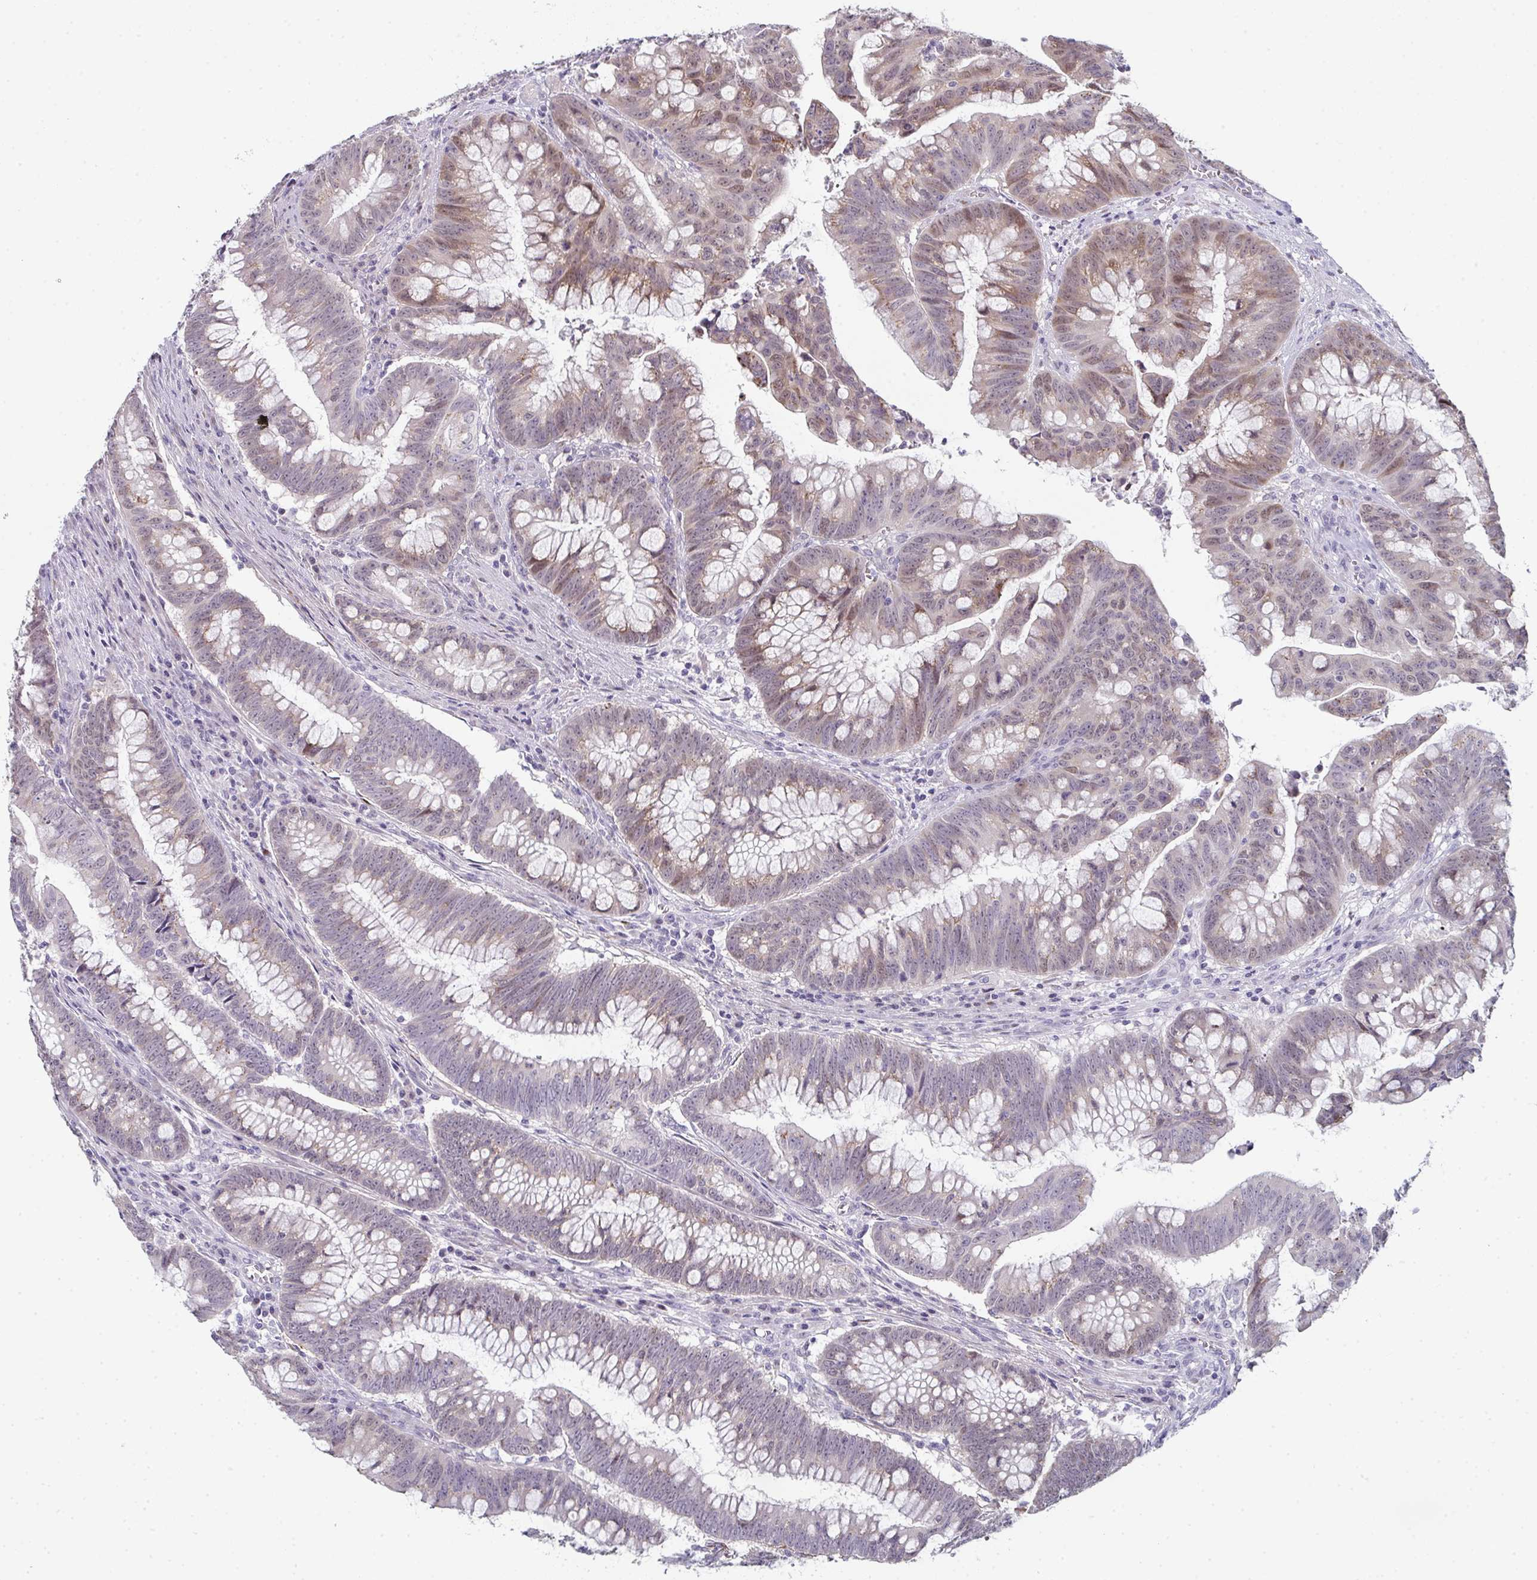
{"staining": {"intensity": "weak", "quantity": "<25%", "location": "cytoplasmic/membranous,nuclear"}, "tissue": "colorectal cancer", "cell_type": "Tumor cells", "image_type": "cancer", "snomed": [{"axis": "morphology", "description": "Adenocarcinoma, NOS"}, {"axis": "topography", "description": "Colon"}], "caption": "The micrograph shows no significant staining in tumor cells of colorectal cancer (adenocarcinoma). The staining is performed using DAB brown chromogen with nuclei counter-stained in using hematoxylin.", "gene": "A1CF", "patient": {"sex": "male", "age": 62}}